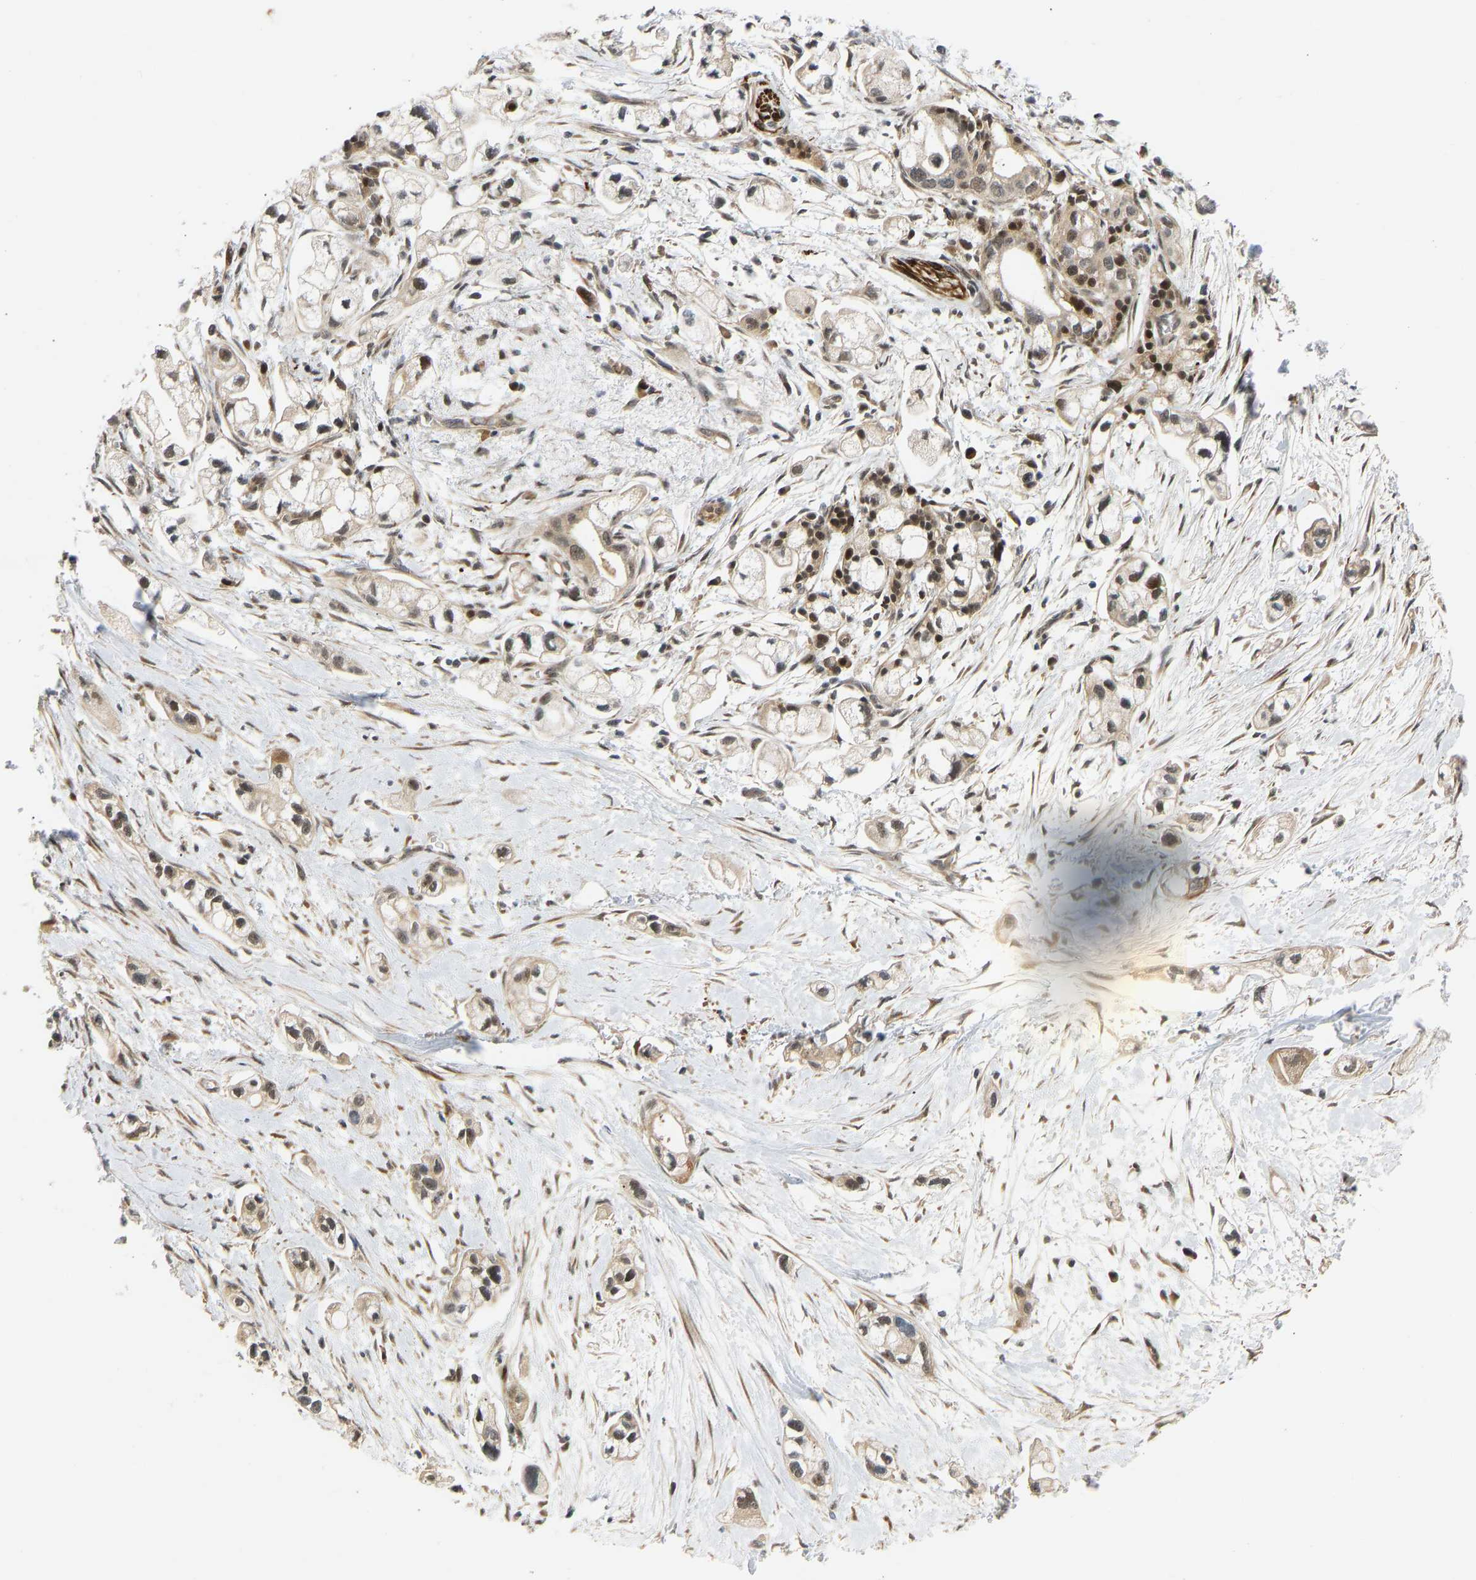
{"staining": {"intensity": "moderate", "quantity": "25%-75%", "location": "cytoplasmic/membranous,nuclear"}, "tissue": "pancreatic cancer", "cell_type": "Tumor cells", "image_type": "cancer", "snomed": [{"axis": "morphology", "description": "Adenocarcinoma, NOS"}, {"axis": "topography", "description": "Pancreas"}], "caption": "The micrograph exhibits a brown stain indicating the presence of a protein in the cytoplasmic/membranous and nuclear of tumor cells in pancreatic cancer. Nuclei are stained in blue.", "gene": "BAG1", "patient": {"sex": "male", "age": 74}}